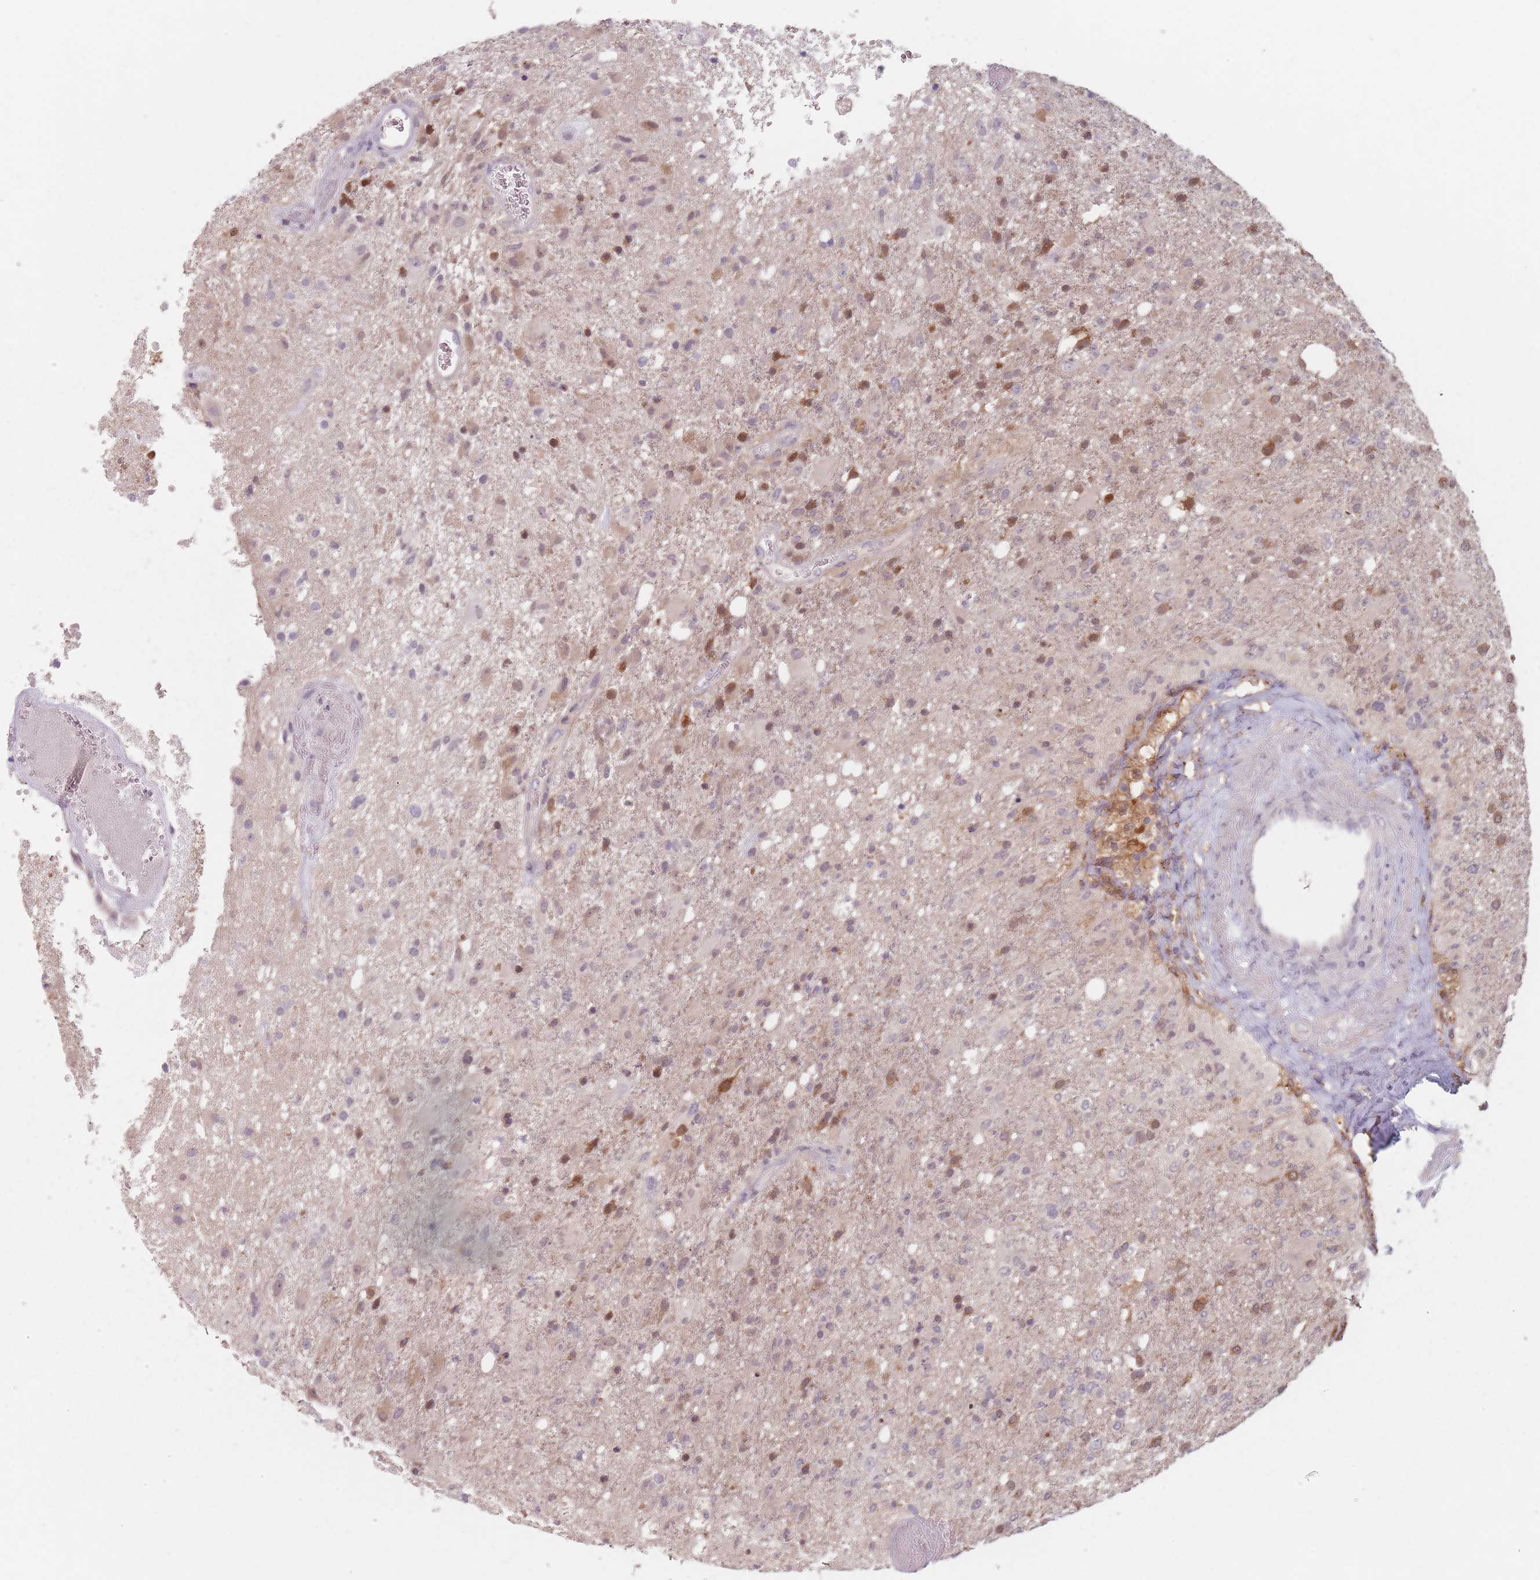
{"staining": {"intensity": "moderate", "quantity": "<25%", "location": "cytoplasmic/membranous,nuclear"}, "tissue": "glioma", "cell_type": "Tumor cells", "image_type": "cancer", "snomed": [{"axis": "morphology", "description": "Glioma, malignant, High grade"}, {"axis": "topography", "description": "Brain"}], "caption": "A high-resolution image shows immunohistochemistry staining of glioma, which demonstrates moderate cytoplasmic/membranous and nuclear positivity in about <25% of tumor cells. (IHC, brightfield microscopy, high magnification).", "gene": "NAXE", "patient": {"sex": "female", "age": 74}}